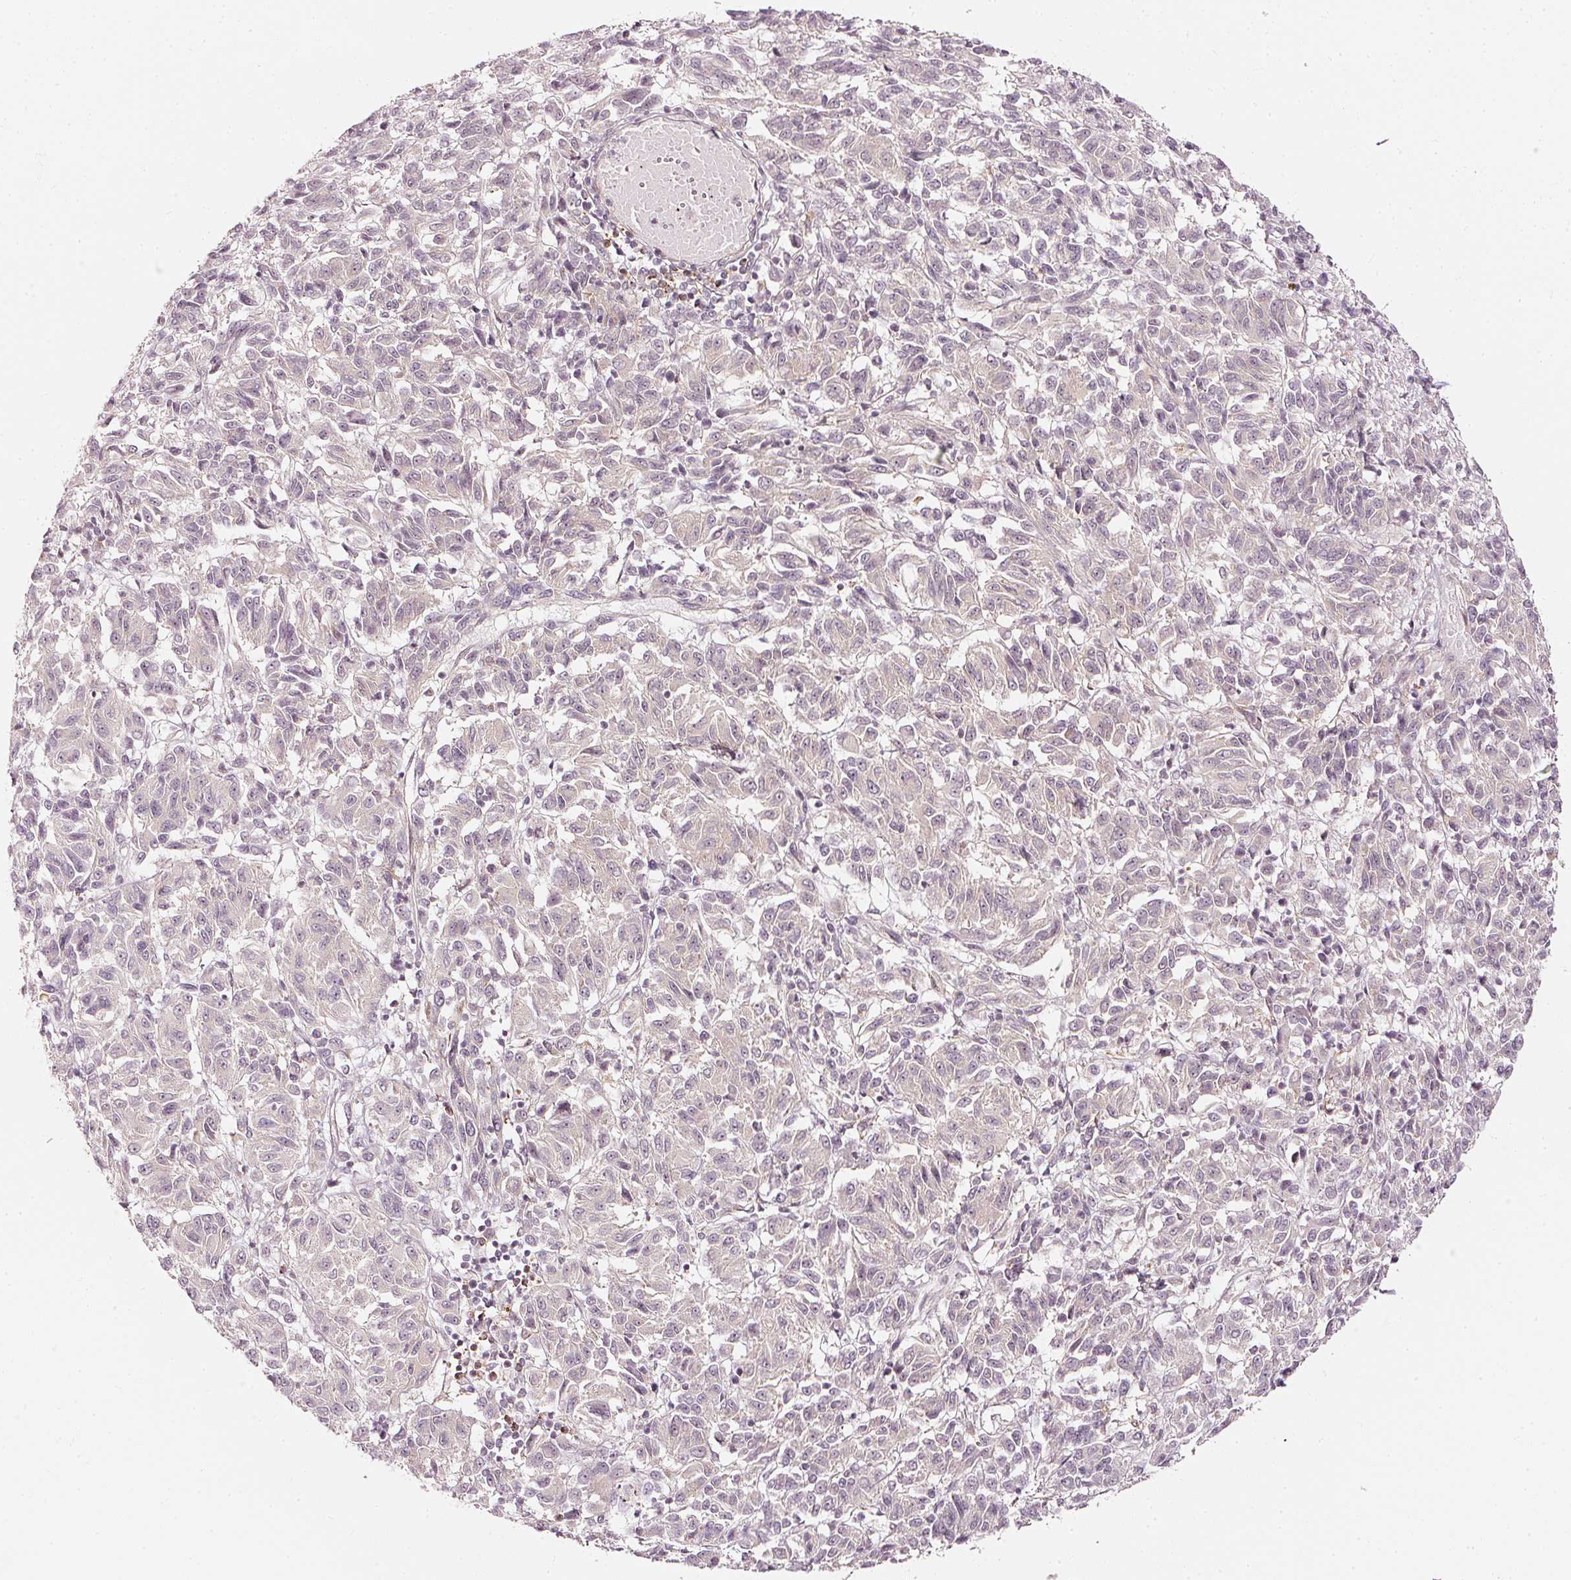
{"staining": {"intensity": "negative", "quantity": "none", "location": "none"}, "tissue": "melanoma", "cell_type": "Tumor cells", "image_type": "cancer", "snomed": [{"axis": "morphology", "description": "Malignant melanoma, Metastatic site"}, {"axis": "topography", "description": "Lung"}], "caption": "Human malignant melanoma (metastatic site) stained for a protein using immunohistochemistry reveals no staining in tumor cells.", "gene": "DRD2", "patient": {"sex": "male", "age": 64}}